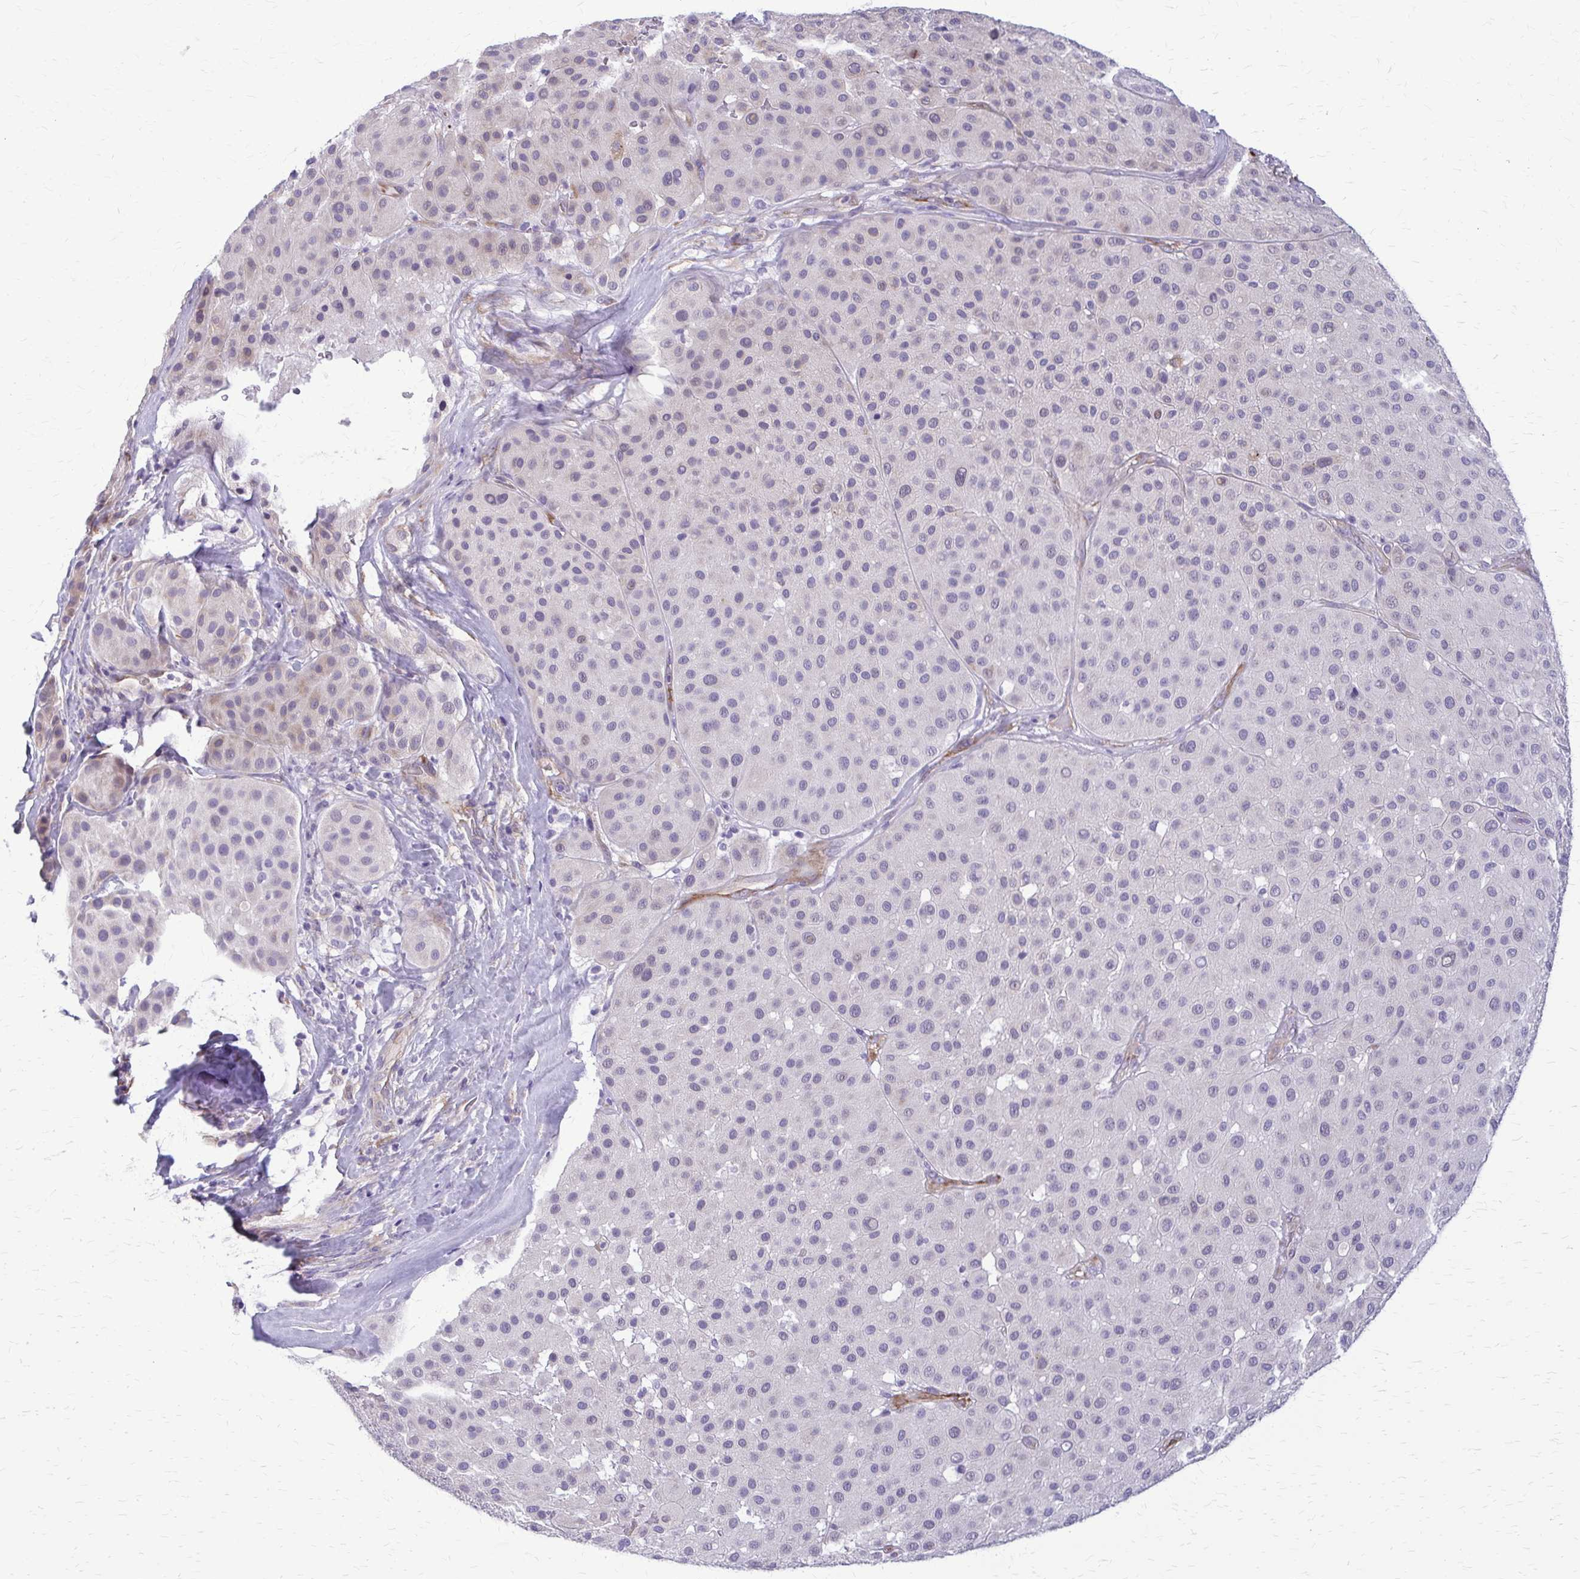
{"staining": {"intensity": "negative", "quantity": "none", "location": "none"}, "tissue": "melanoma", "cell_type": "Tumor cells", "image_type": "cancer", "snomed": [{"axis": "morphology", "description": "Malignant melanoma, Metastatic site"}, {"axis": "topography", "description": "Smooth muscle"}], "caption": "DAB immunohistochemical staining of human malignant melanoma (metastatic site) shows no significant expression in tumor cells. (Immunohistochemistry, brightfield microscopy, high magnification).", "gene": "DEPP1", "patient": {"sex": "male", "age": 41}}